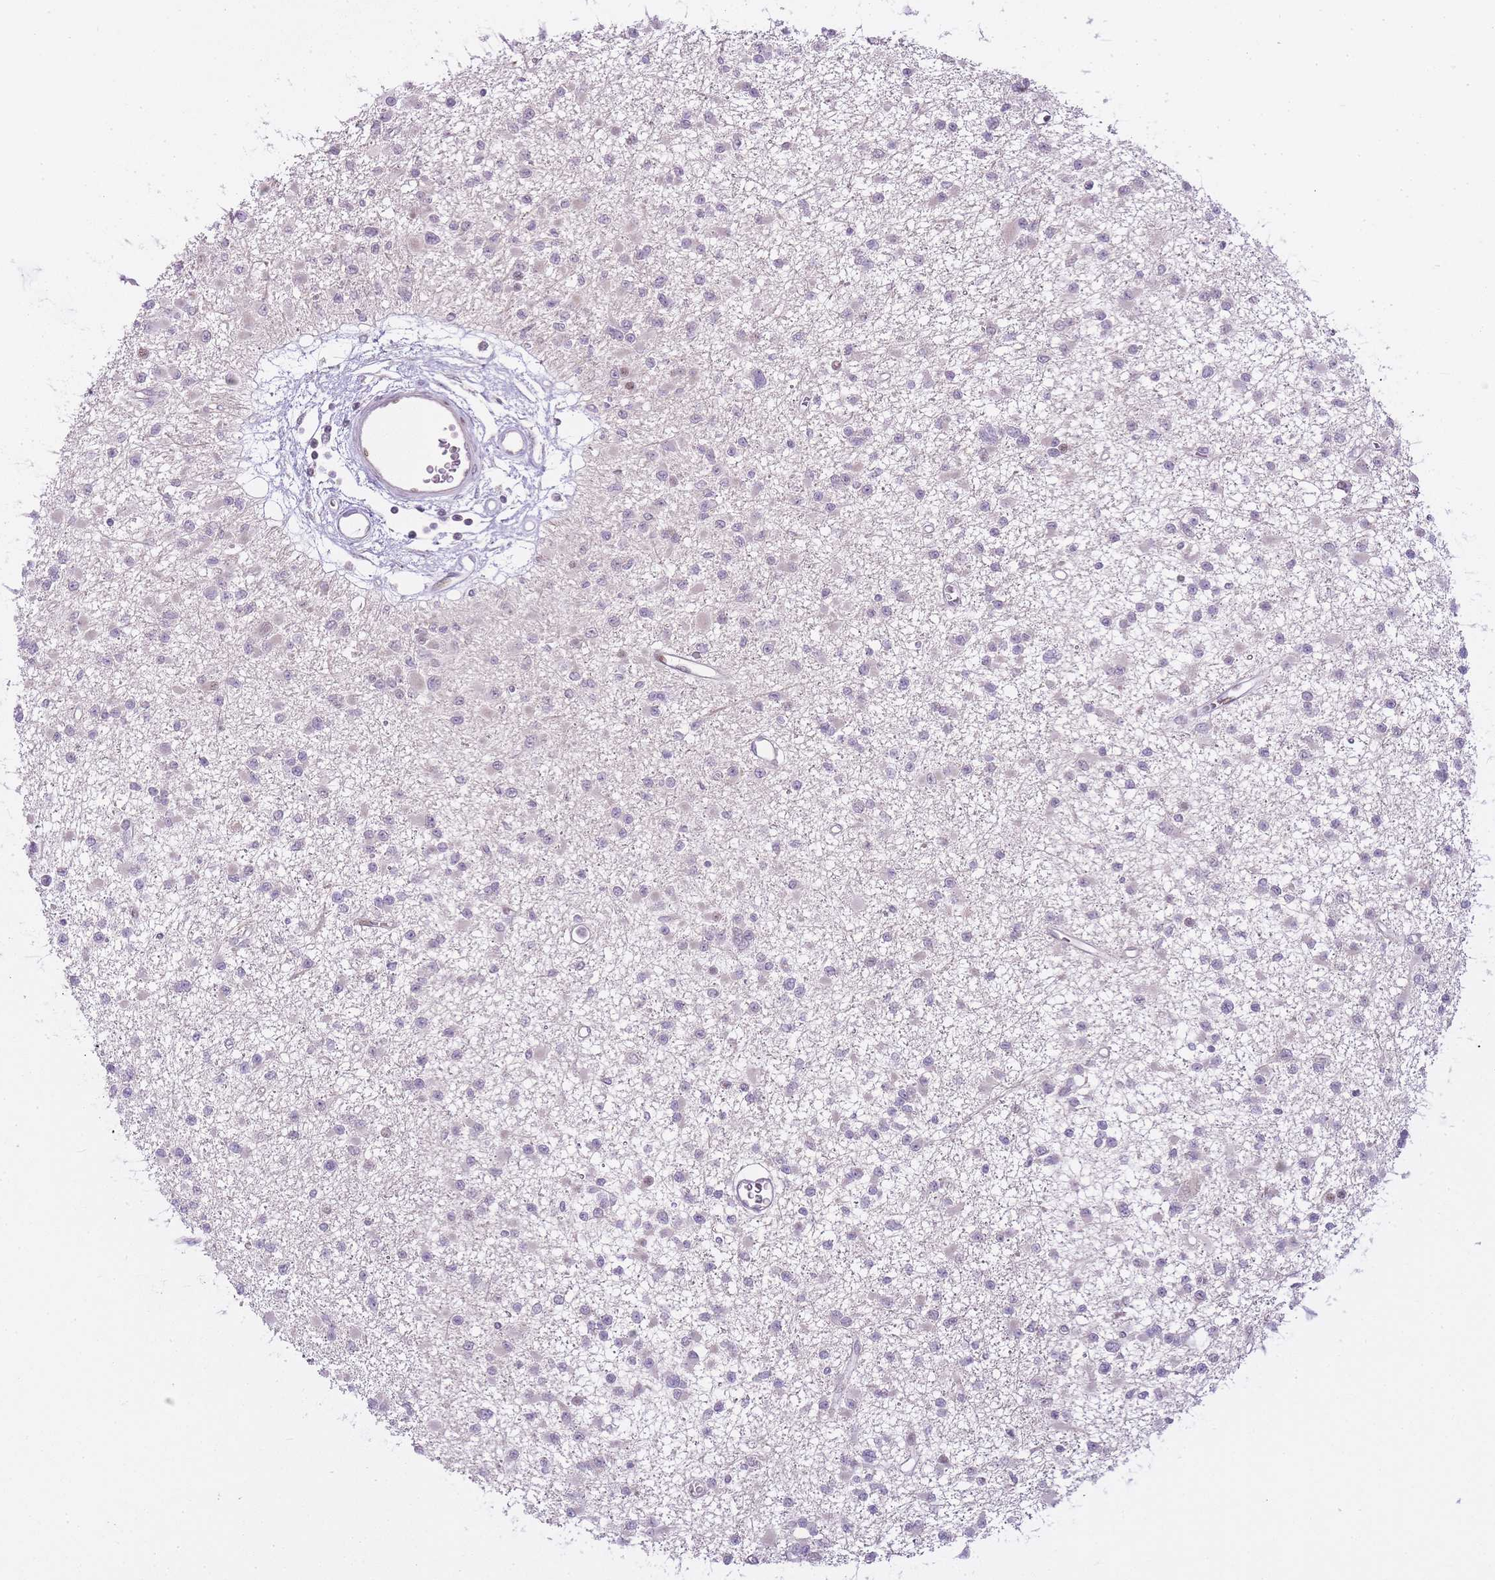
{"staining": {"intensity": "negative", "quantity": "none", "location": "none"}, "tissue": "glioma", "cell_type": "Tumor cells", "image_type": "cancer", "snomed": [{"axis": "morphology", "description": "Glioma, malignant, Low grade"}, {"axis": "topography", "description": "Brain"}], "caption": "Tumor cells show no significant staining in glioma.", "gene": "OGG1", "patient": {"sex": "female", "age": 22}}